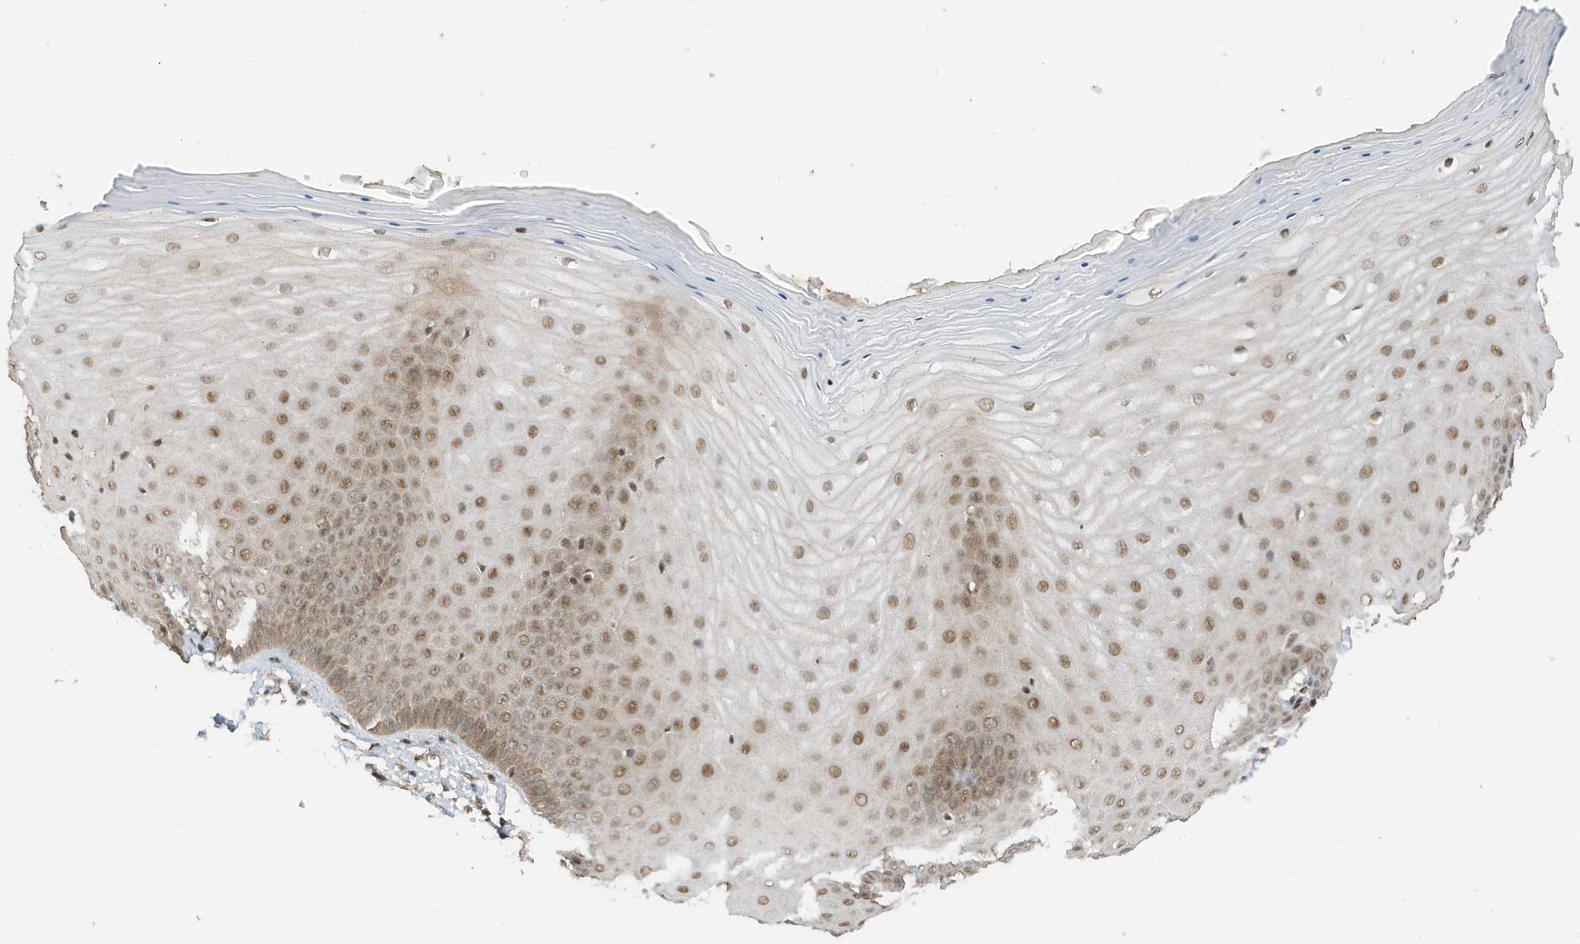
{"staining": {"intensity": "weak", "quantity": "25%-75%", "location": "nuclear"}, "tissue": "cervix", "cell_type": "Glandular cells", "image_type": "normal", "snomed": [{"axis": "morphology", "description": "Normal tissue, NOS"}, {"axis": "topography", "description": "Cervix"}], "caption": "Immunohistochemistry (IHC) (DAB (3,3'-diaminobenzidine)) staining of normal human cervix shows weak nuclear protein expression in about 25%-75% of glandular cells. Nuclei are stained in blue.", "gene": "MAST3", "patient": {"sex": "female", "age": 55}}